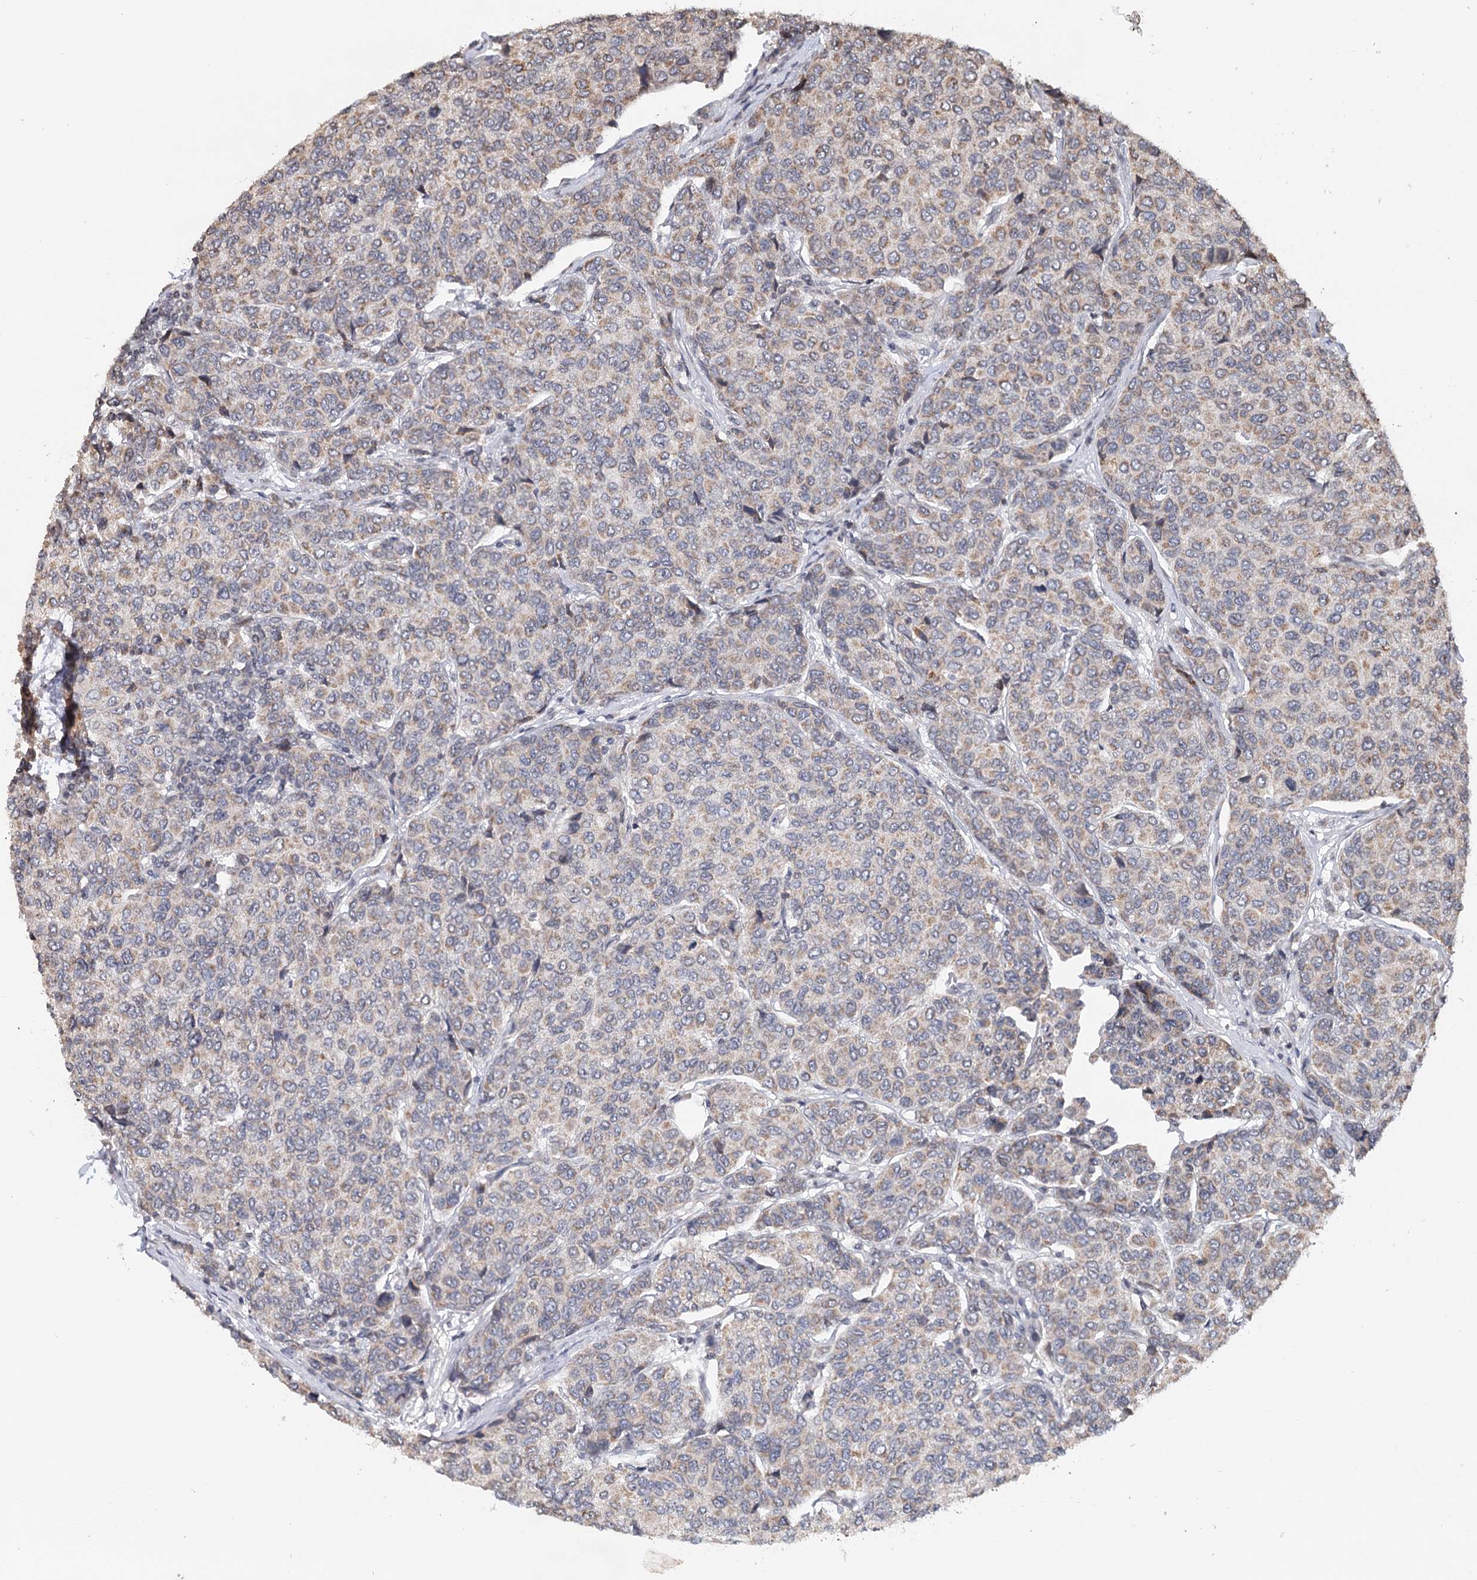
{"staining": {"intensity": "weak", "quantity": "25%-75%", "location": "cytoplasmic/membranous"}, "tissue": "breast cancer", "cell_type": "Tumor cells", "image_type": "cancer", "snomed": [{"axis": "morphology", "description": "Duct carcinoma"}, {"axis": "topography", "description": "Breast"}], "caption": "Human invasive ductal carcinoma (breast) stained with a protein marker demonstrates weak staining in tumor cells.", "gene": "ICOS", "patient": {"sex": "female", "age": 55}}